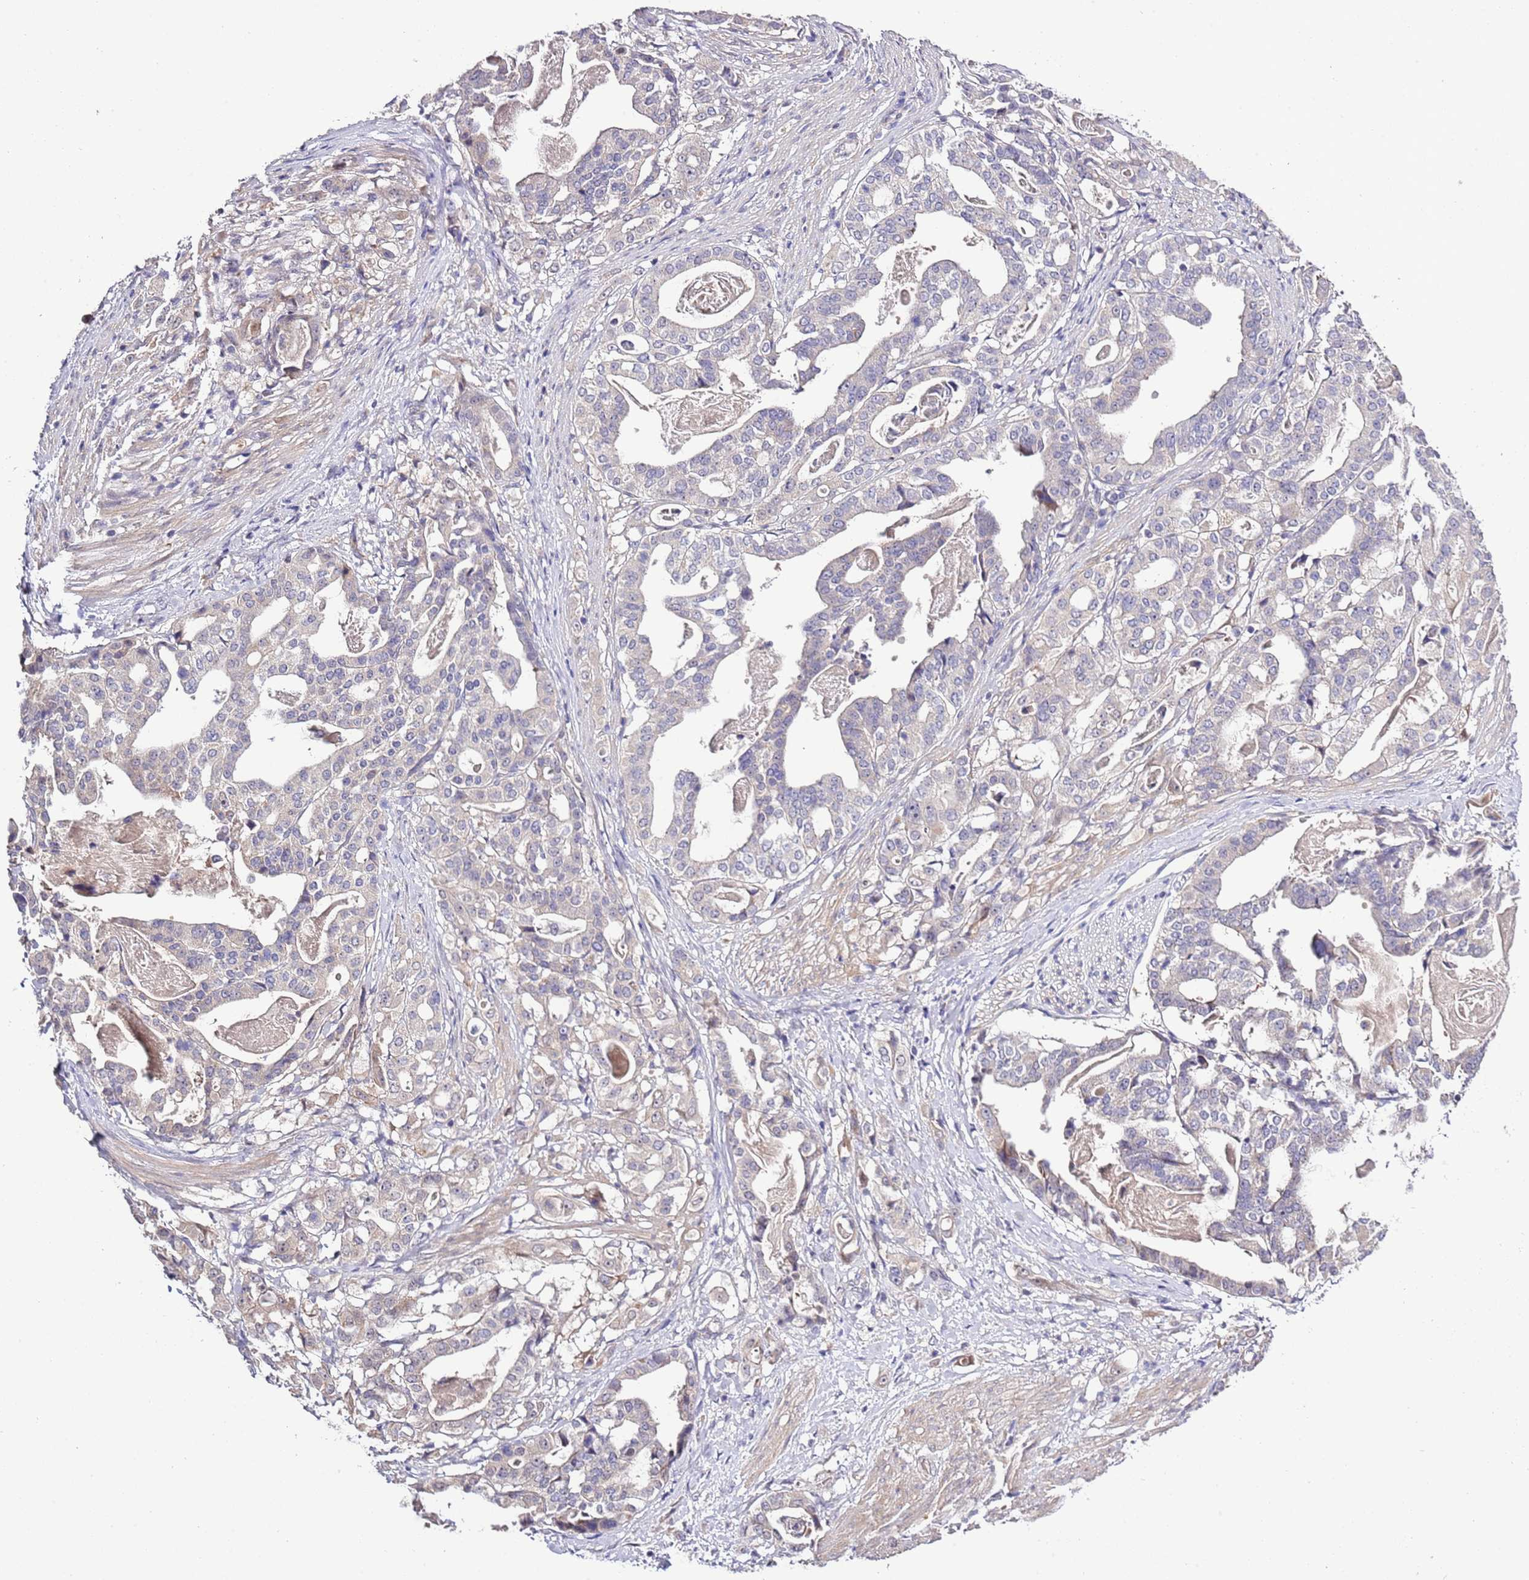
{"staining": {"intensity": "negative", "quantity": "none", "location": "none"}, "tissue": "stomach cancer", "cell_type": "Tumor cells", "image_type": "cancer", "snomed": [{"axis": "morphology", "description": "Adenocarcinoma, NOS"}, {"axis": "topography", "description": "Stomach"}], "caption": "Adenocarcinoma (stomach) was stained to show a protein in brown. There is no significant expression in tumor cells.", "gene": "LIPJ", "patient": {"sex": "male", "age": 48}}